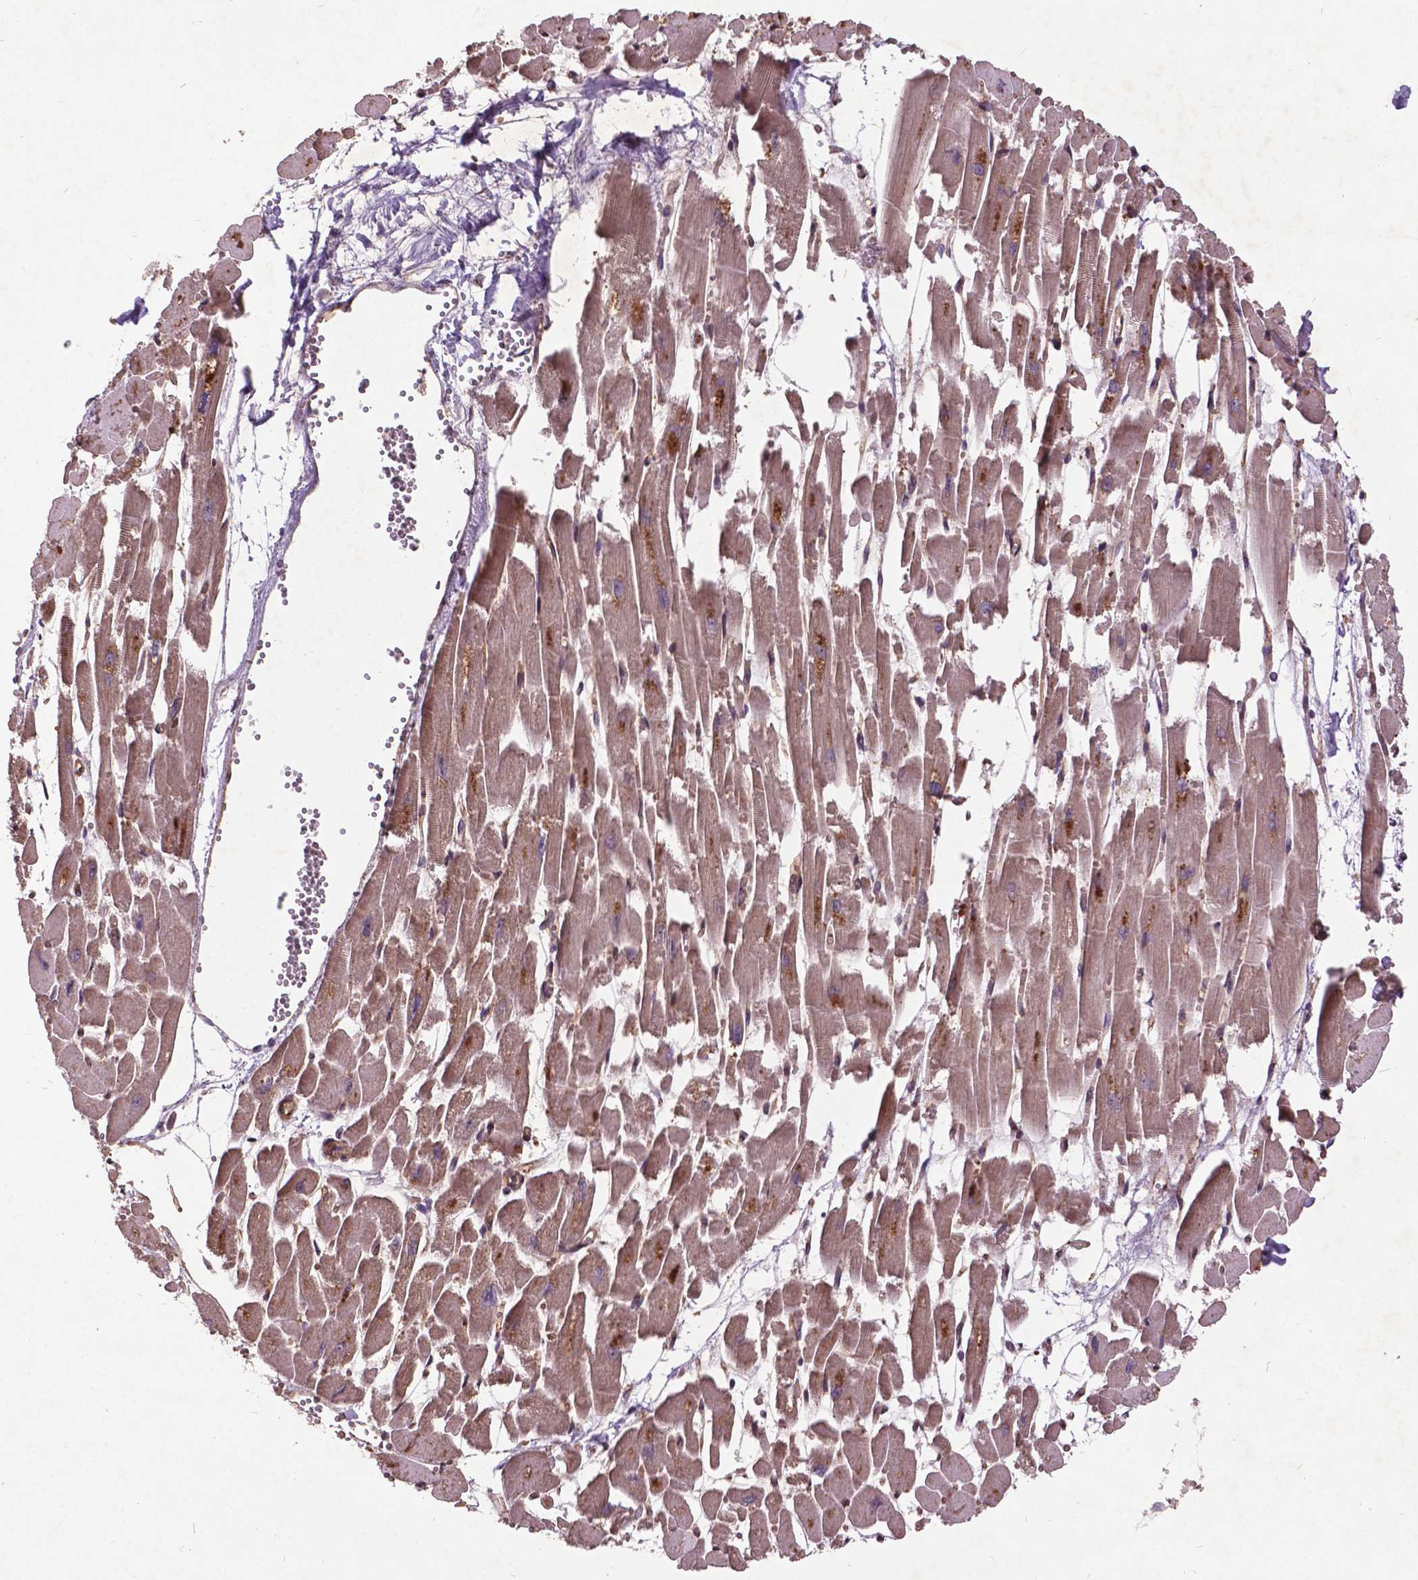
{"staining": {"intensity": "moderate", "quantity": "25%-75%", "location": "cytoplasmic/membranous"}, "tissue": "heart muscle", "cell_type": "Cardiomyocytes", "image_type": "normal", "snomed": [{"axis": "morphology", "description": "Normal tissue, NOS"}, {"axis": "topography", "description": "Heart"}], "caption": "Moderate cytoplasmic/membranous staining for a protein is present in approximately 25%-75% of cardiomyocytes of normal heart muscle using immunohistochemistry (IHC).", "gene": "AP1S3", "patient": {"sex": "female", "age": 52}}